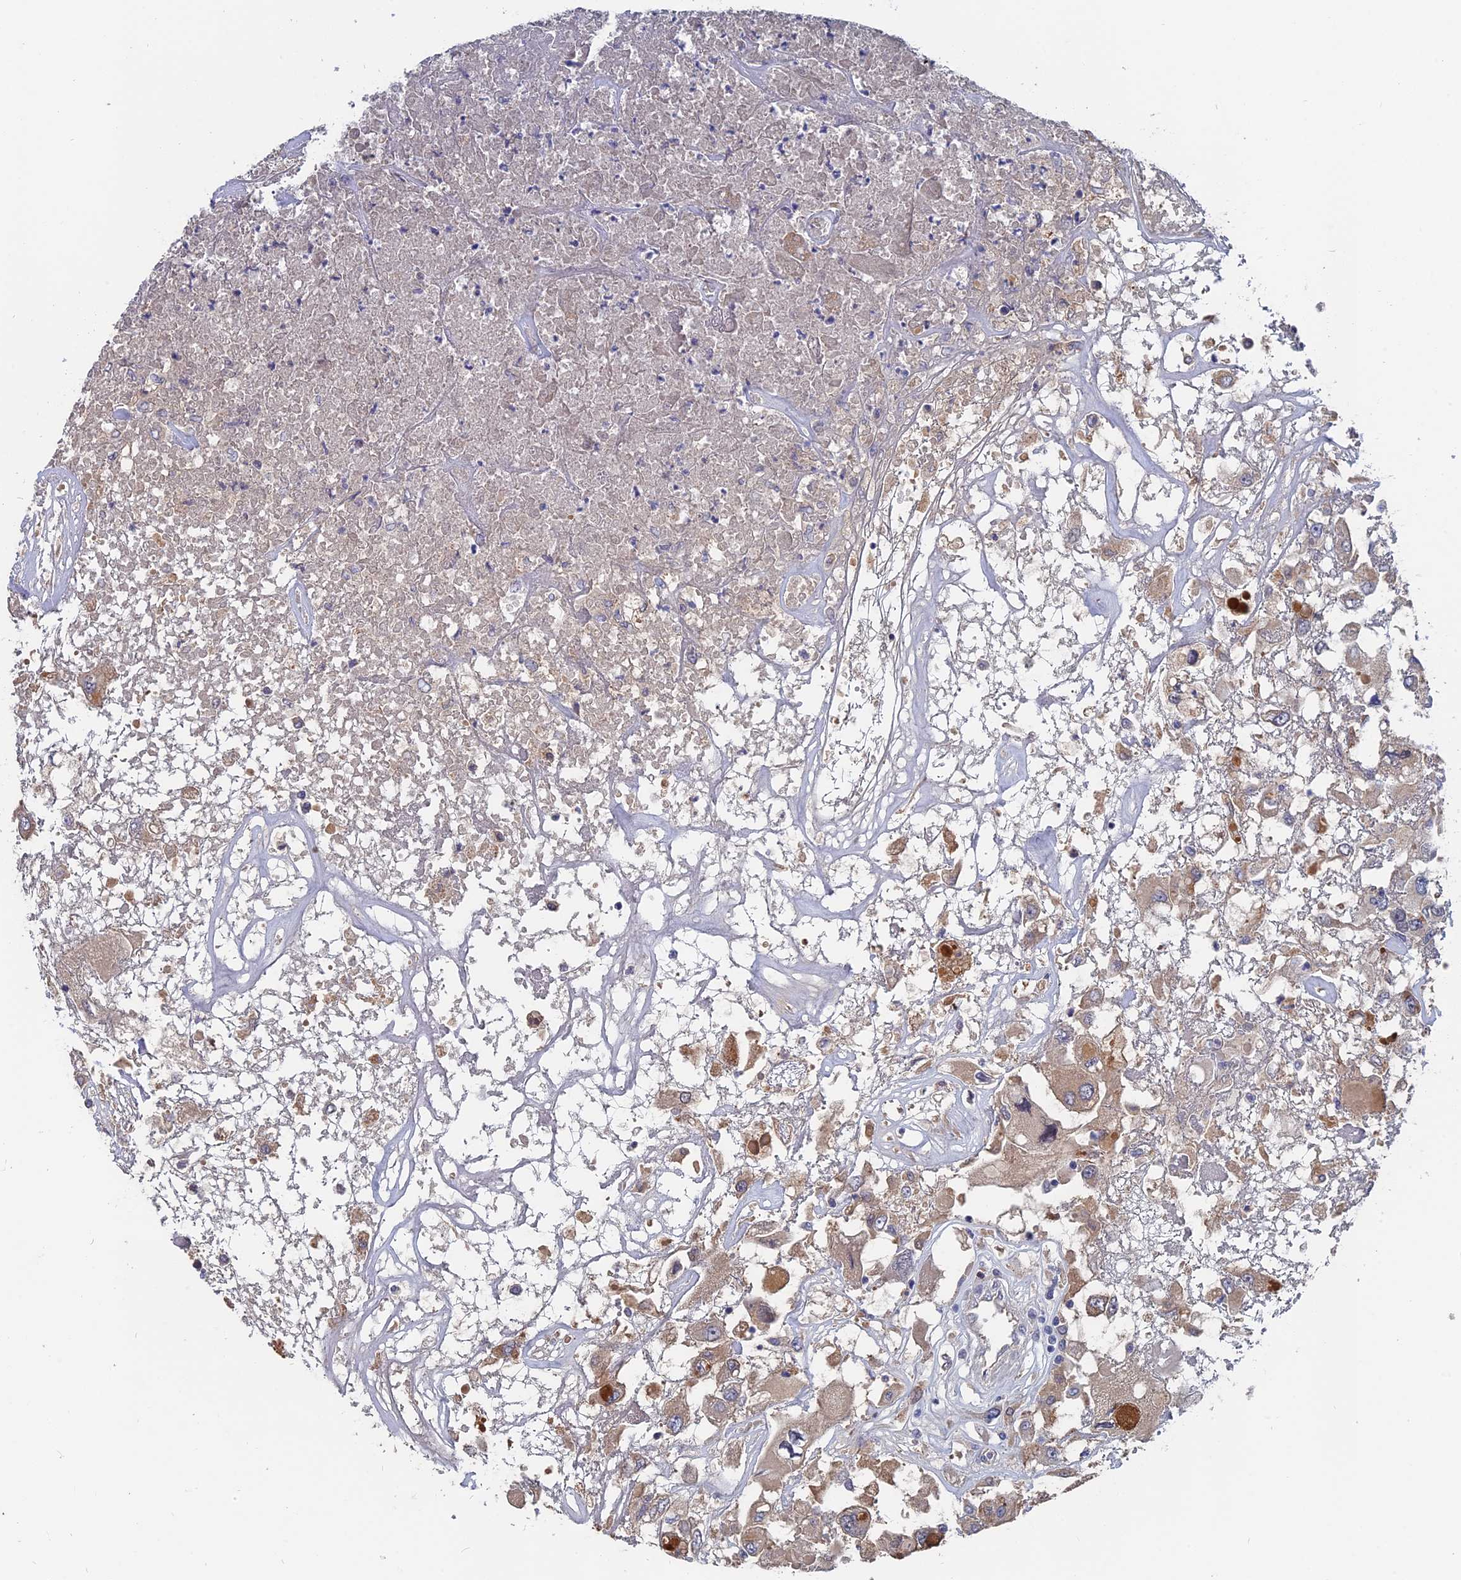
{"staining": {"intensity": "weak", "quantity": "<25%", "location": "cytoplasmic/membranous"}, "tissue": "renal cancer", "cell_type": "Tumor cells", "image_type": "cancer", "snomed": [{"axis": "morphology", "description": "Adenocarcinoma, NOS"}, {"axis": "topography", "description": "Kidney"}], "caption": "Immunohistochemistry (IHC) micrograph of neoplastic tissue: human adenocarcinoma (renal) stained with DAB (3,3'-diaminobenzidine) shows no significant protein positivity in tumor cells. (Immunohistochemistry (IHC), brightfield microscopy, high magnification).", "gene": "SLC33A1", "patient": {"sex": "female", "age": 52}}